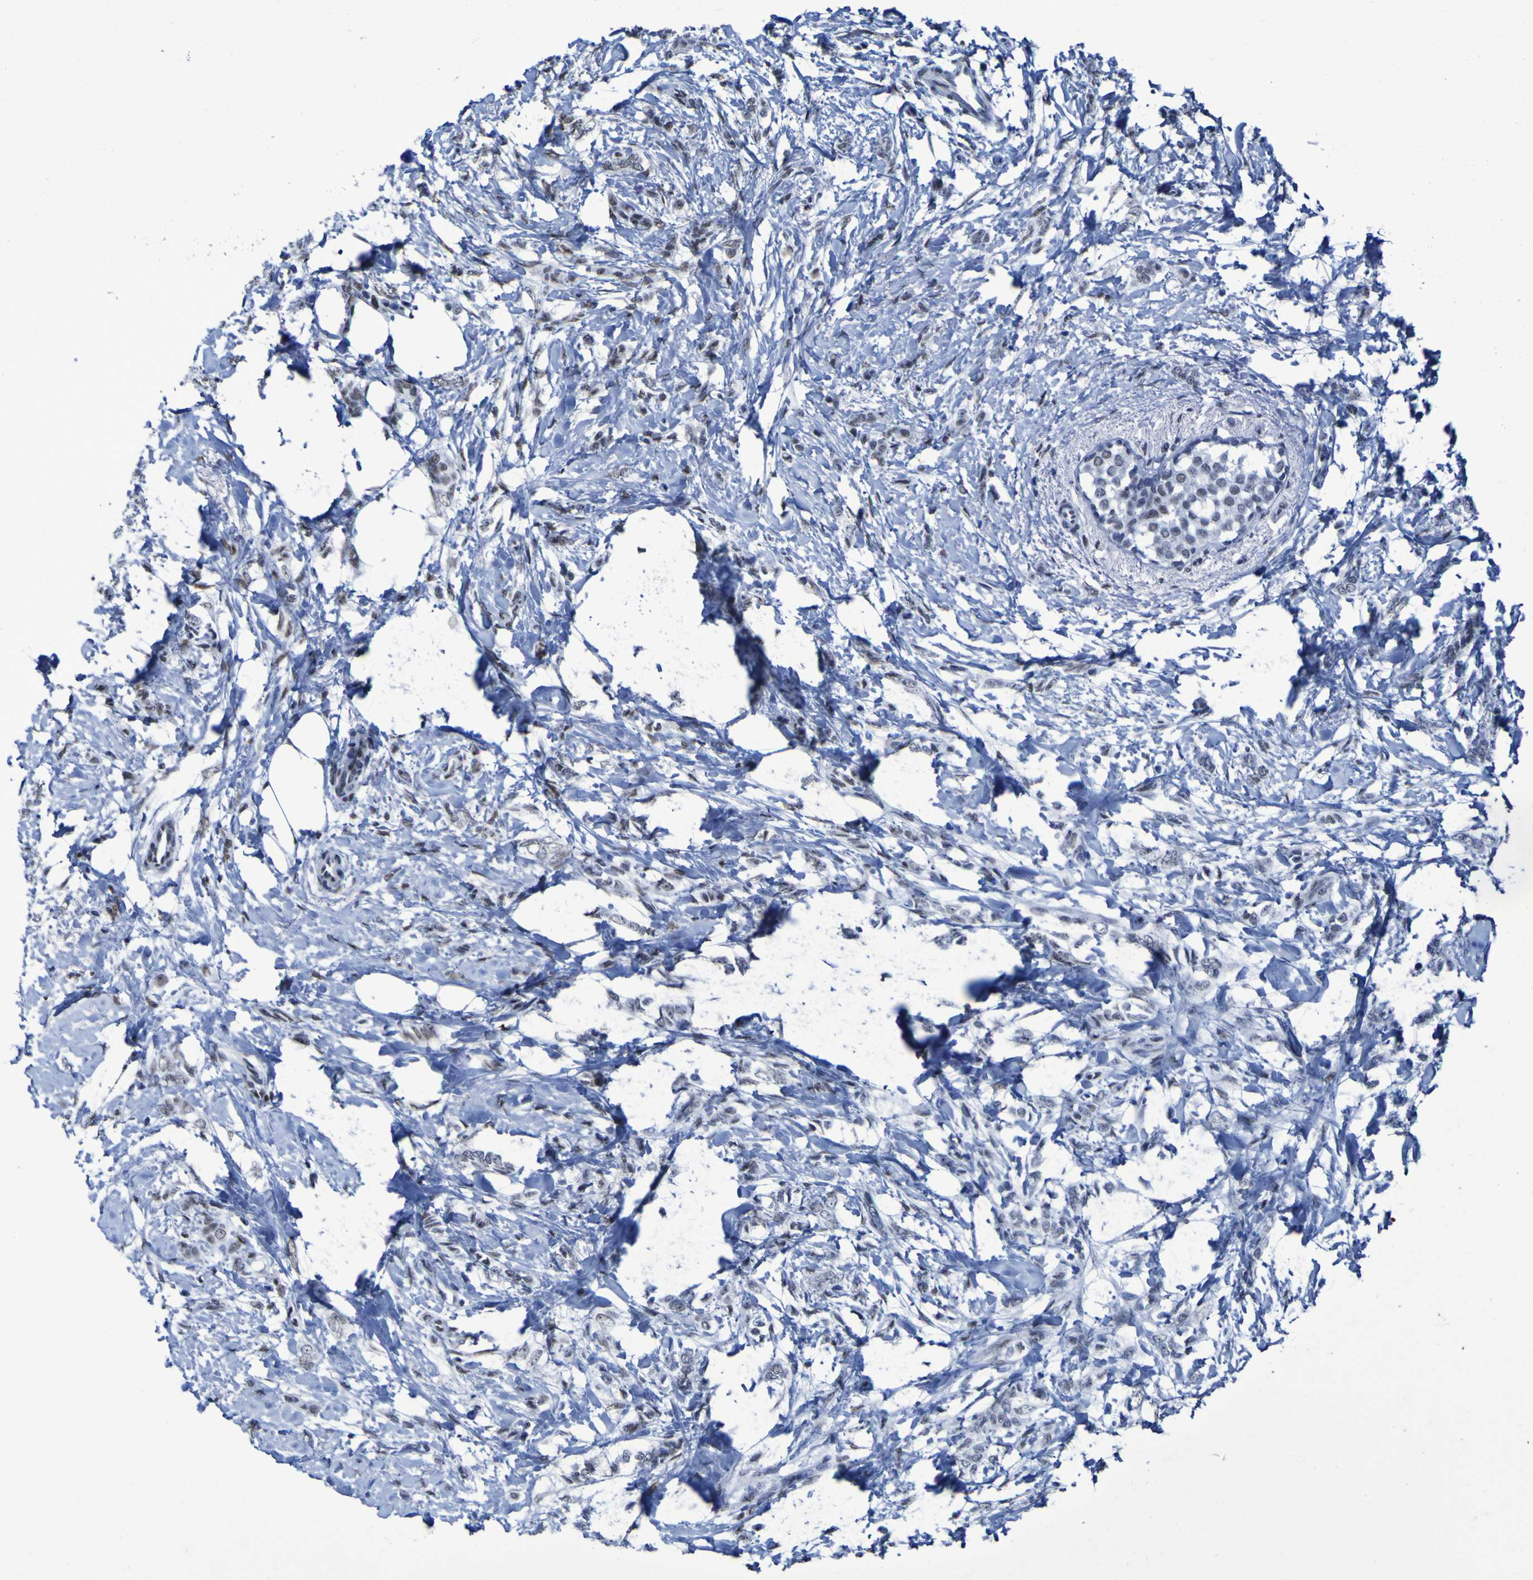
{"staining": {"intensity": "weak", "quantity": "25%-75%", "location": "nuclear"}, "tissue": "breast cancer", "cell_type": "Tumor cells", "image_type": "cancer", "snomed": [{"axis": "morphology", "description": "Lobular carcinoma, in situ"}, {"axis": "morphology", "description": "Lobular carcinoma"}, {"axis": "topography", "description": "Breast"}], "caption": "Breast lobular carcinoma stained with a brown dye exhibits weak nuclear positive staining in approximately 25%-75% of tumor cells.", "gene": "HNRNPR", "patient": {"sex": "female", "age": 41}}